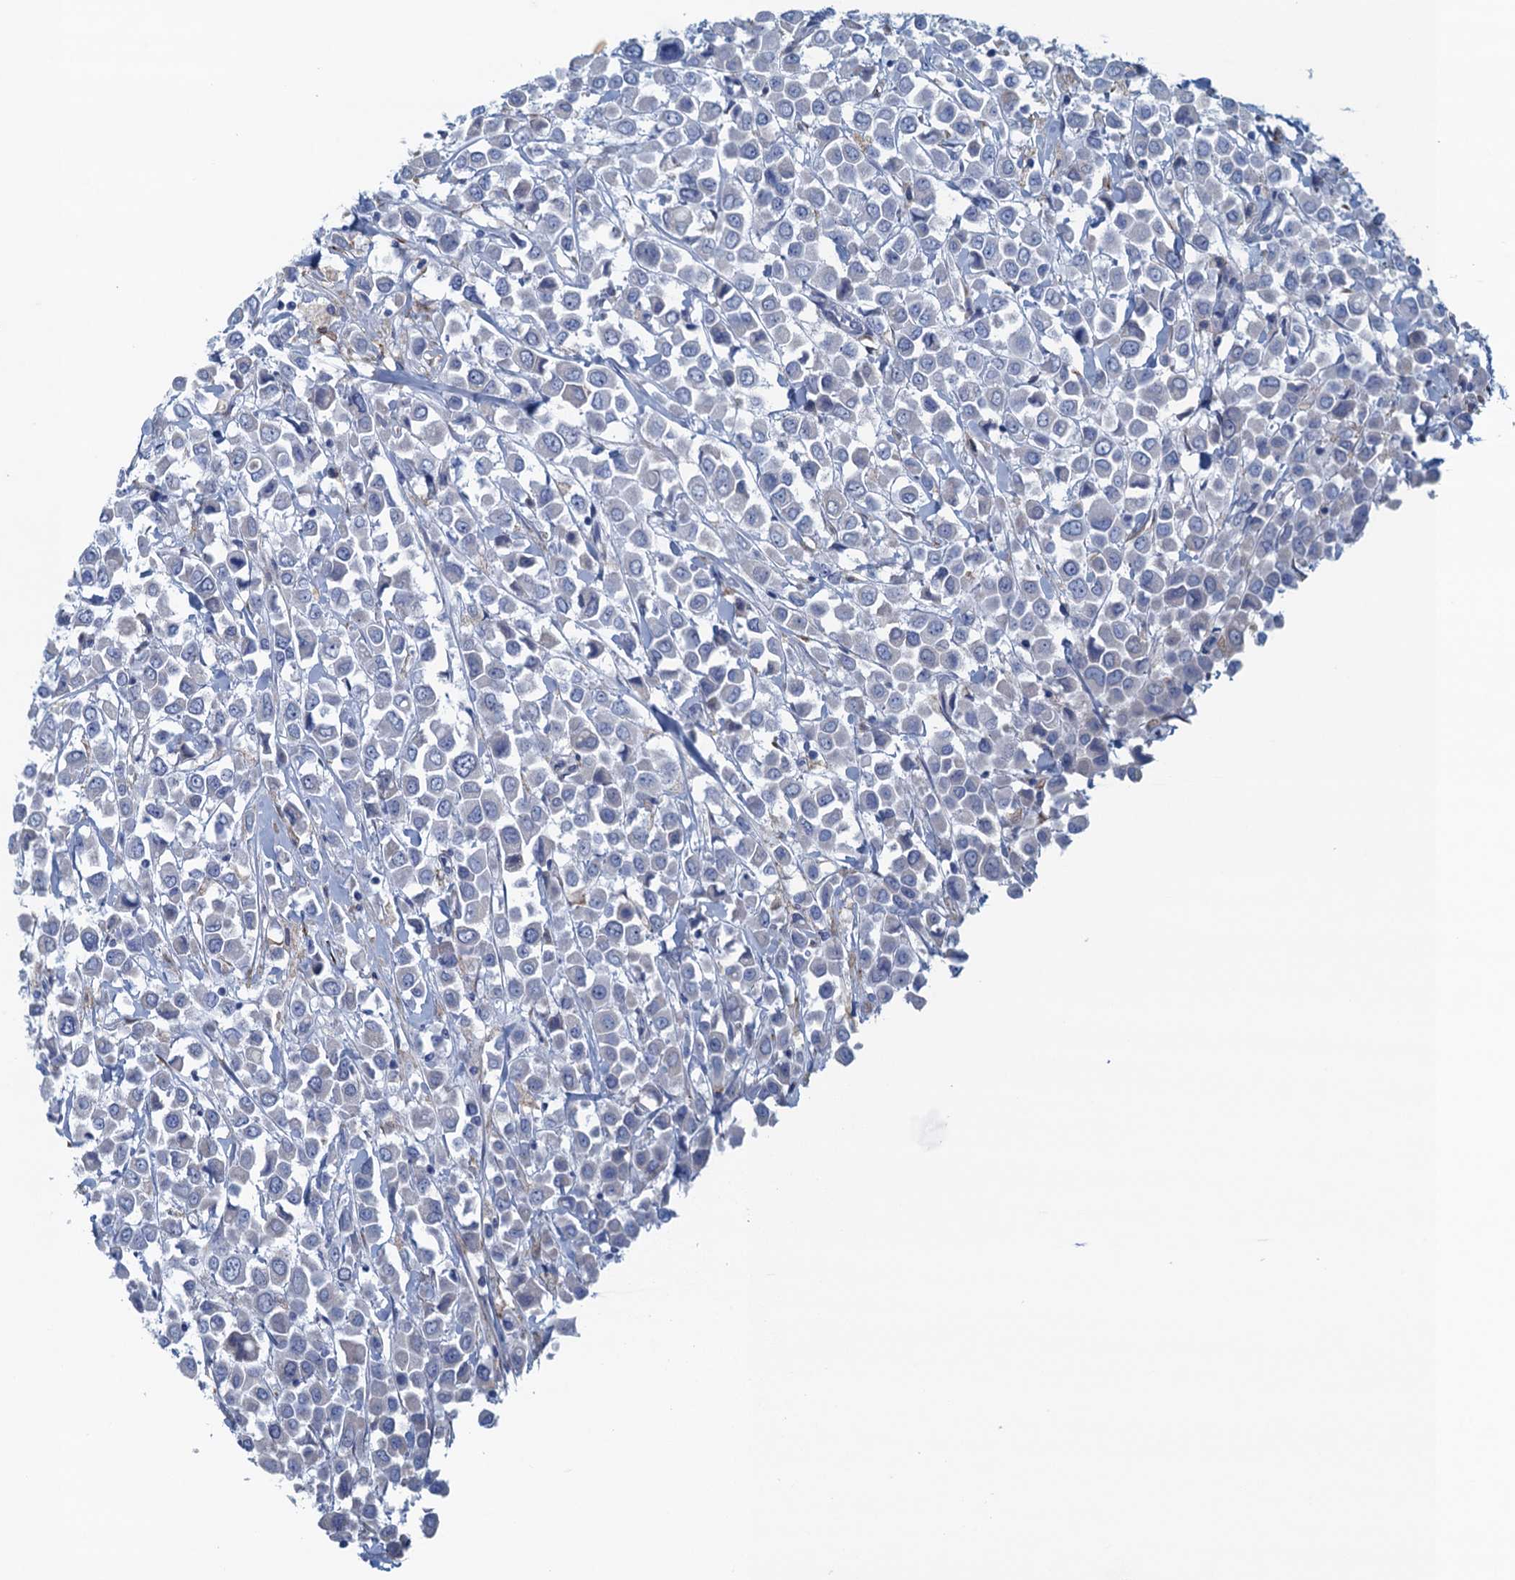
{"staining": {"intensity": "negative", "quantity": "none", "location": "none"}, "tissue": "breast cancer", "cell_type": "Tumor cells", "image_type": "cancer", "snomed": [{"axis": "morphology", "description": "Duct carcinoma"}, {"axis": "topography", "description": "Breast"}], "caption": "Photomicrograph shows no significant protein expression in tumor cells of invasive ductal carcinoma (breast). (Immunohistochemistry, brightfield microscopy, high magnification).", "gene": "C10orf88", "patient": {"sex": "female", "age": 61}}